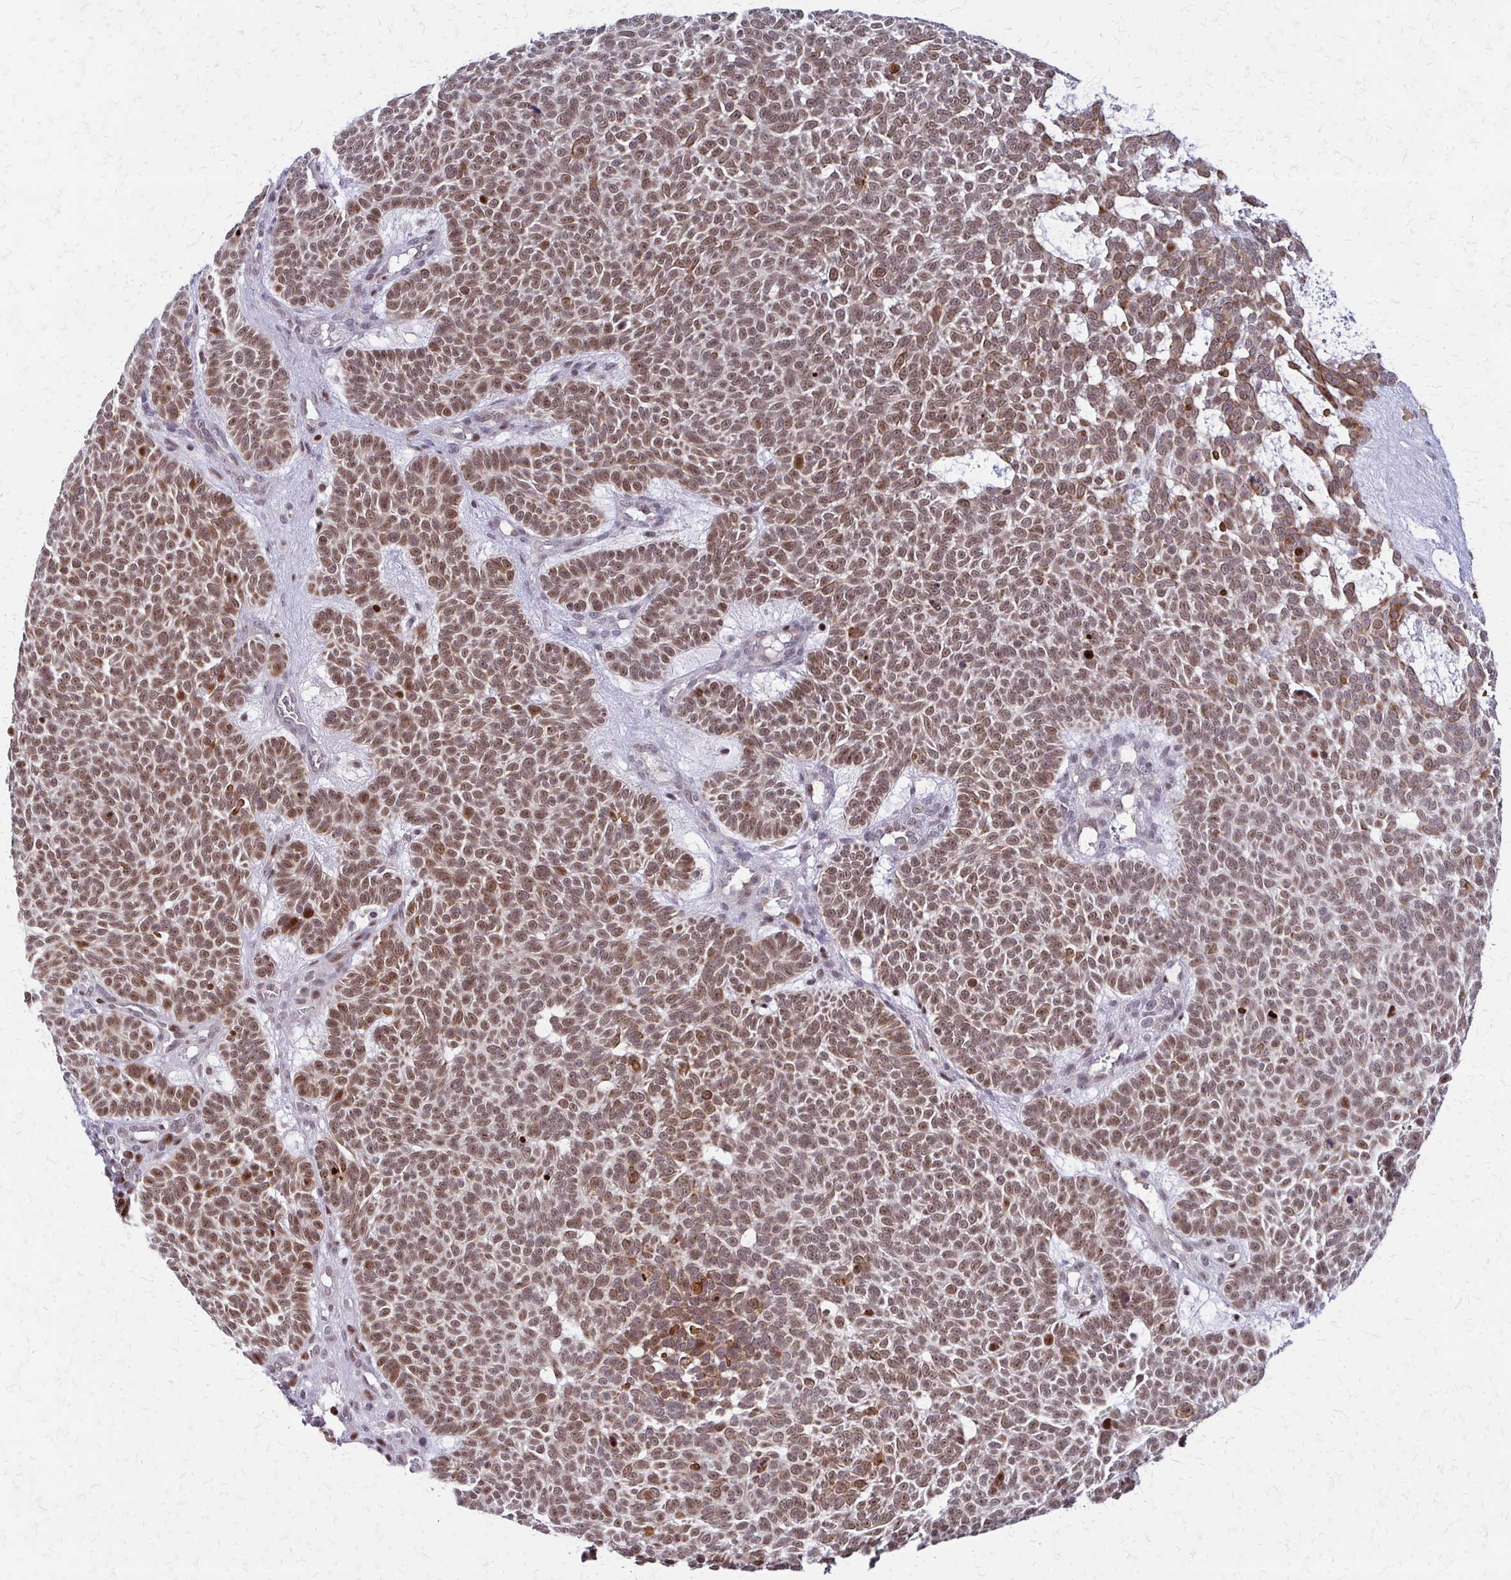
{"staining": {"intensity": "moderate", "quantity": ">75%", "location": "nuclear"}, "tissue": "skin cancer", "cell_type": "Tumor cells", "image_type": "cancer", "snomed": [{"axis": "morphology", "description": "Basal cell carcinoma"}, {"axis": "topography", "description": "Skin"}], "caption": "Skin basal cell carcinoma stained for a protein (brown) demonstrates moderate nuclear positive expression in approximately >75% of tumor cells.", "gene": "TRIR", "patient": {"sex": "female", "age": 82}}